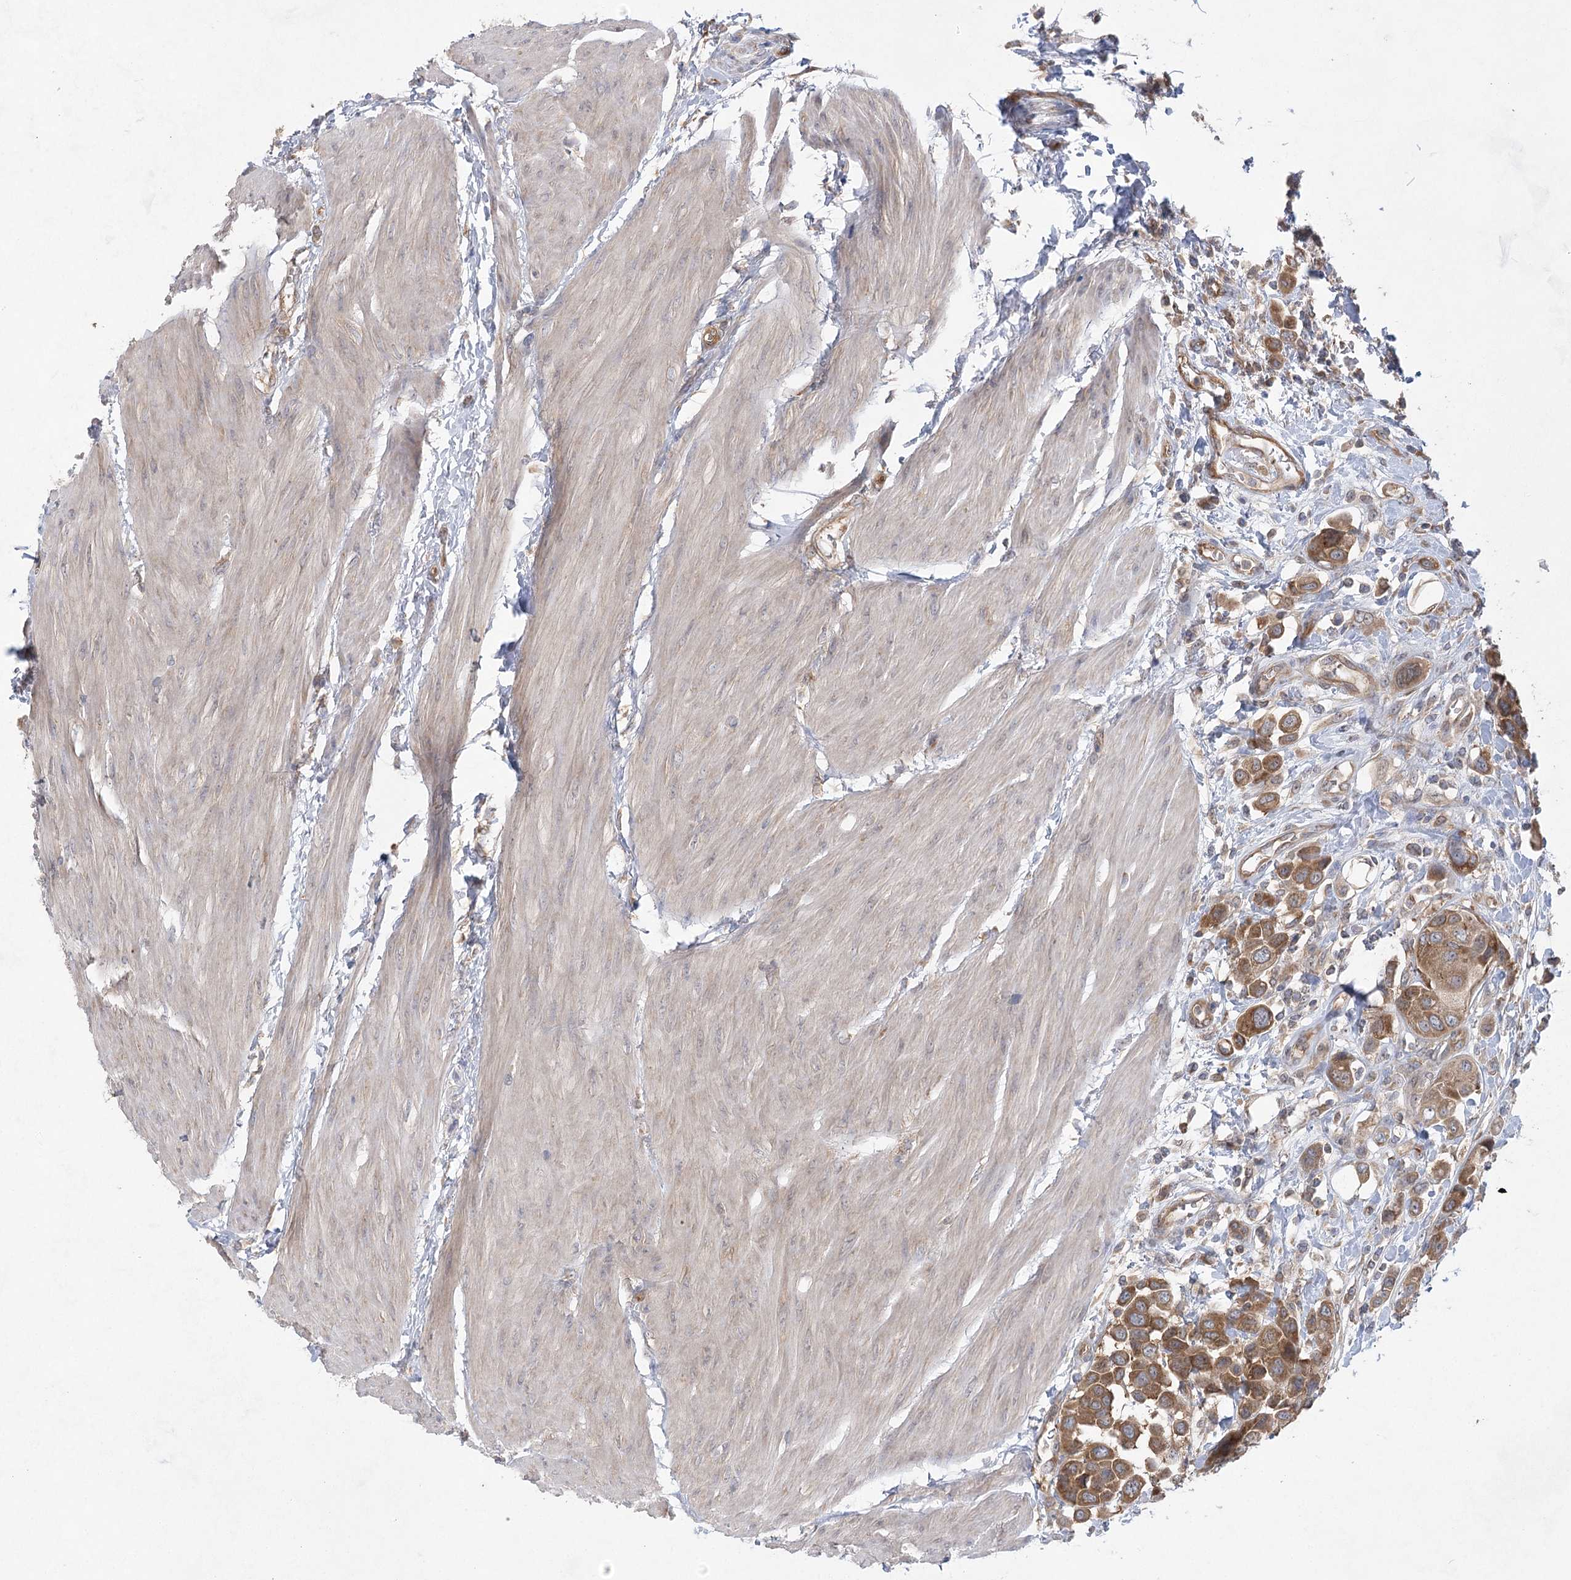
{"staining": {"intensity": "moderate", "quantity": ">75%", "location": "cytoplasmic/membranous"}, "tissue": "urothelial cancer", "cell_type": "Tumor cells", "image_type": "cancer", "snomed": [{"axis": "morphology", "description": "Urothelial carcinoma, High grade"}, {"axis": "topography", "description": "Urinary bladder"}], "caption": "Moderate cytoplasmic/membranous protein positivity is identified in approximately >75% of tumor cells in high-grade urothelial carcinoma. The staining was performed using DAB to visualize the protein expression in brown, while the nuclei were stained in blue with hematoxylin (Magnification: 20x).", "gene": "EIF3A", "patient": {"sex": "male", "age": 50}}